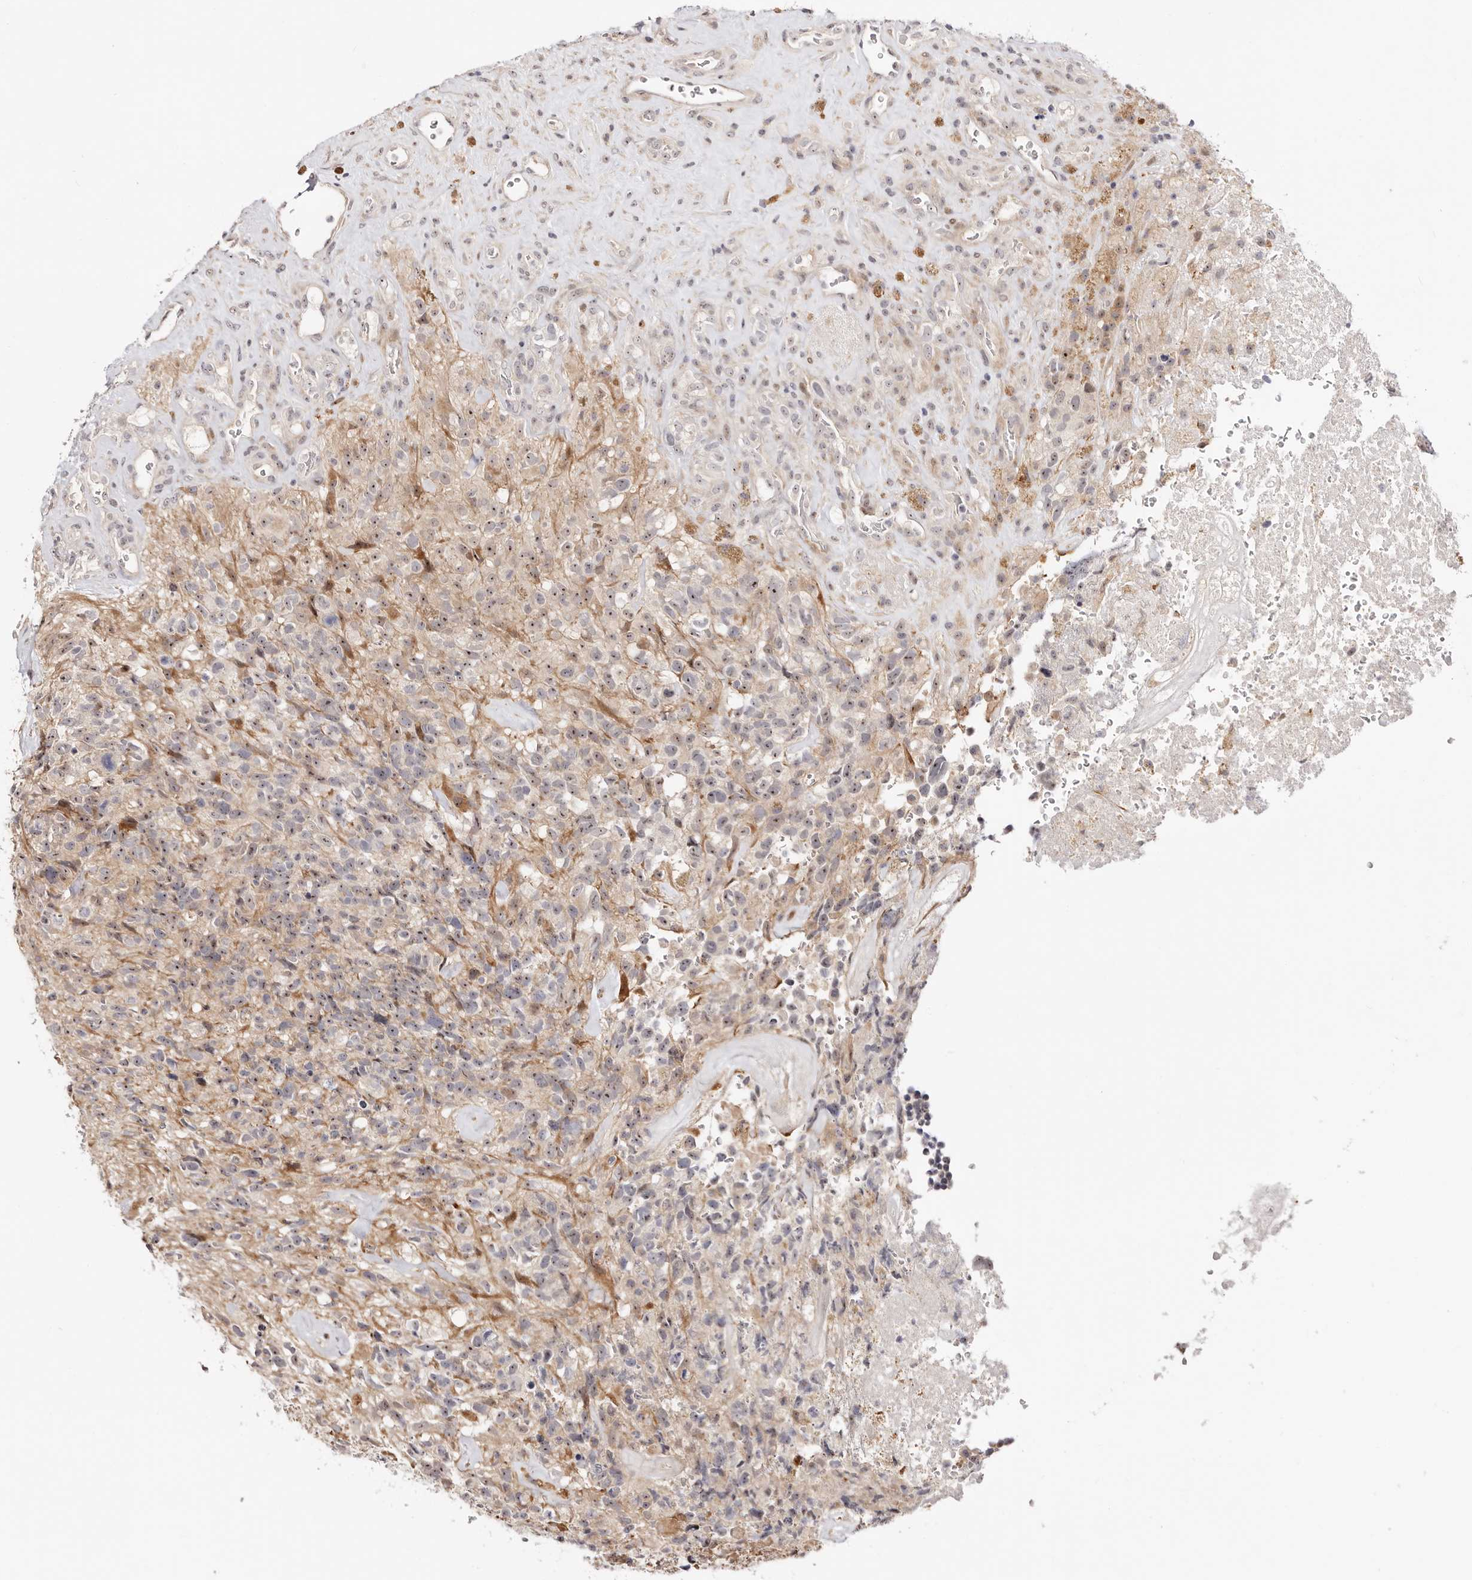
{"staining": {"intensity": "weak", "quantity": "25%-75%", "location": "nuclear"}, "tissue": "glioma", "cell_type": "Tumor cells", "image_type": "cancer", "snomed": [{"axis": "morphology", "description": "Glioma, malignant, High grade"}, {"axis": "topography", "description": "Brain"}], "caption": "Immunohistochemistry (IHC) histopathology image of neoplastic tissue: human malignant glioma (high-grade) stained using immunohistochemistry demonstrates low levels of weak protein expression localized specifically in the nuclear of tumor cells, appearing as a nuclear brown color.", "gene": "ODF2L", "patient": {"sex": "male", "age": 69}}